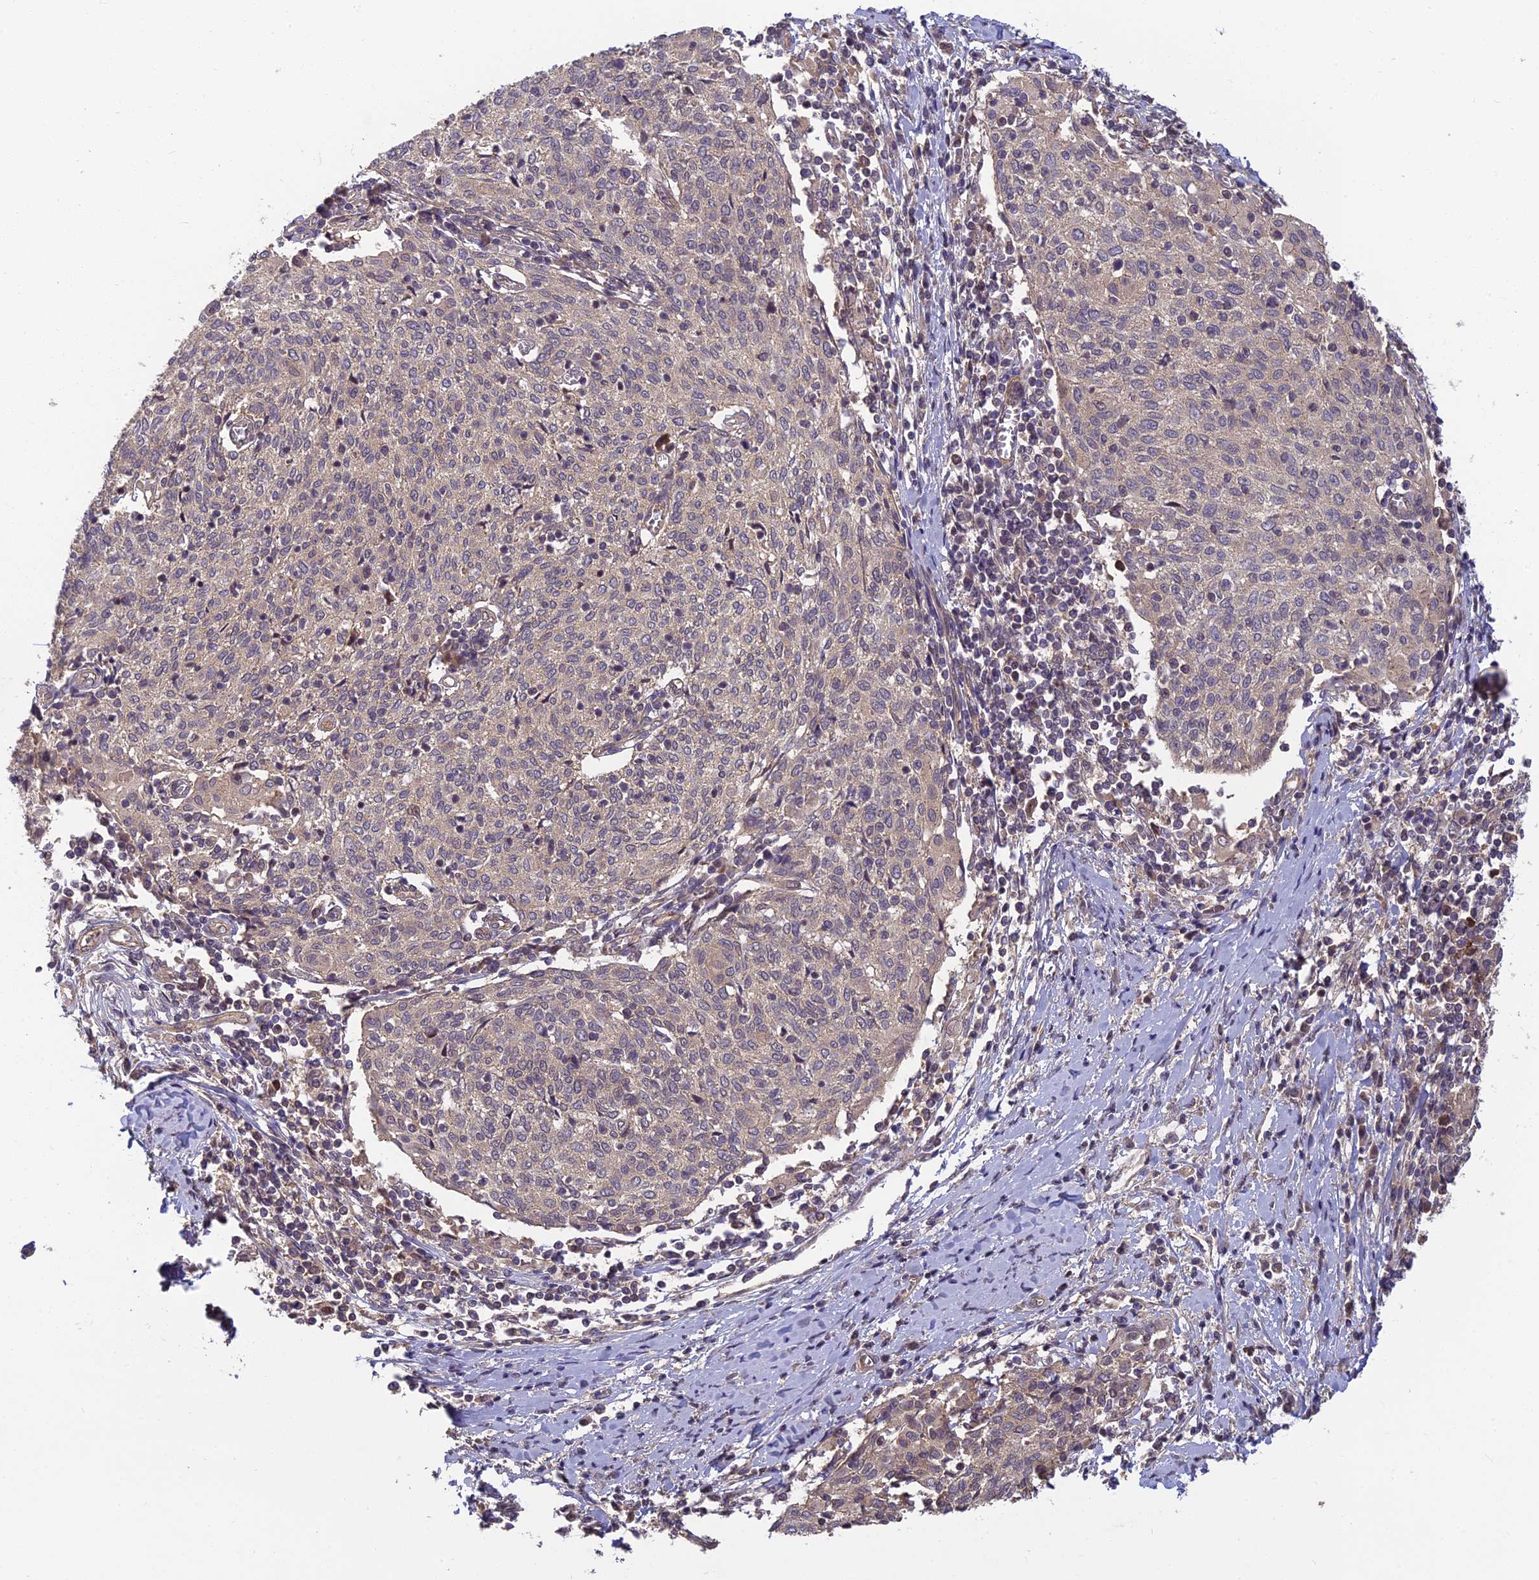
{"staining": {"intensity": "negative", "quantity": "none", "location": "none"}, "tissue": "cervical cancer", "cell_type": "Tumor cells", "image_type": "cancer", "snomed": [{"axis": "morphology", "description": "Squamous cell carcinoma, NOS"}, {"axis": "topography", "description": "Cervix"}], "caption": "Cervical cancer was stained to show a protein in brown. There is no significant positivity in tumor cells.", "gene": "PIKFYVE", "patient": {"sex": "female", "age": 52}}